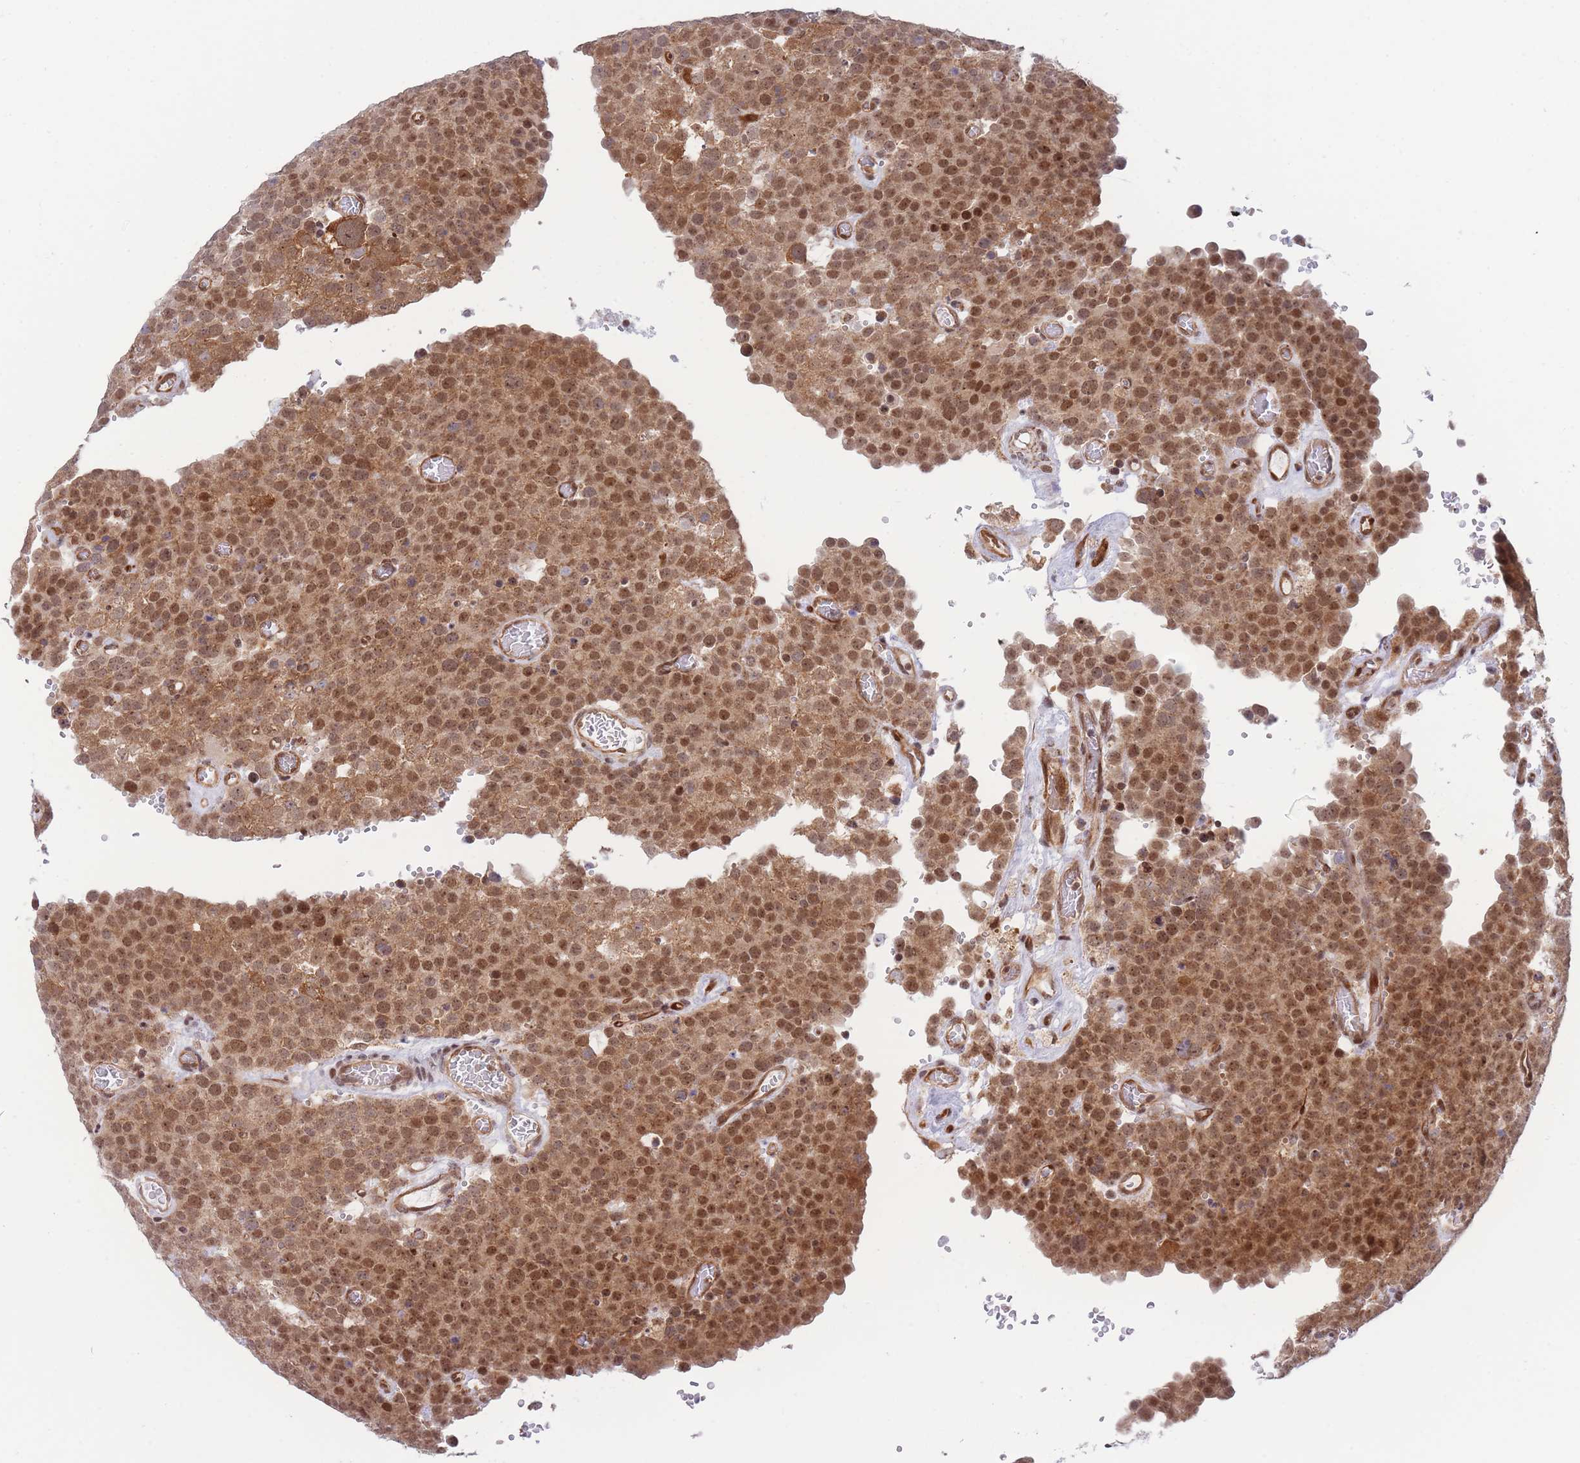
{"staining": {"intensity": "moderate", "quantity": ">75%", "location": "nuclear"}, "tissue": "testis cancer", "cell_type": "Tumor cells", "image_type": "cancer", "snomed": [{"axis": "morphology", "description": "Normal tissue, NOS"}, {"axis": "morphology", "description": "Seminoma, NOS"}, {"axis": "topography", "description": "Testis"}], "caption": "Brown immunohistochemical staining in testis seminoma demonstrates moderate nuclear expression in approximately >75% of tumor cells.", "gene": "BOD1L1", "patient": {"sex": "male", "age": 71}}